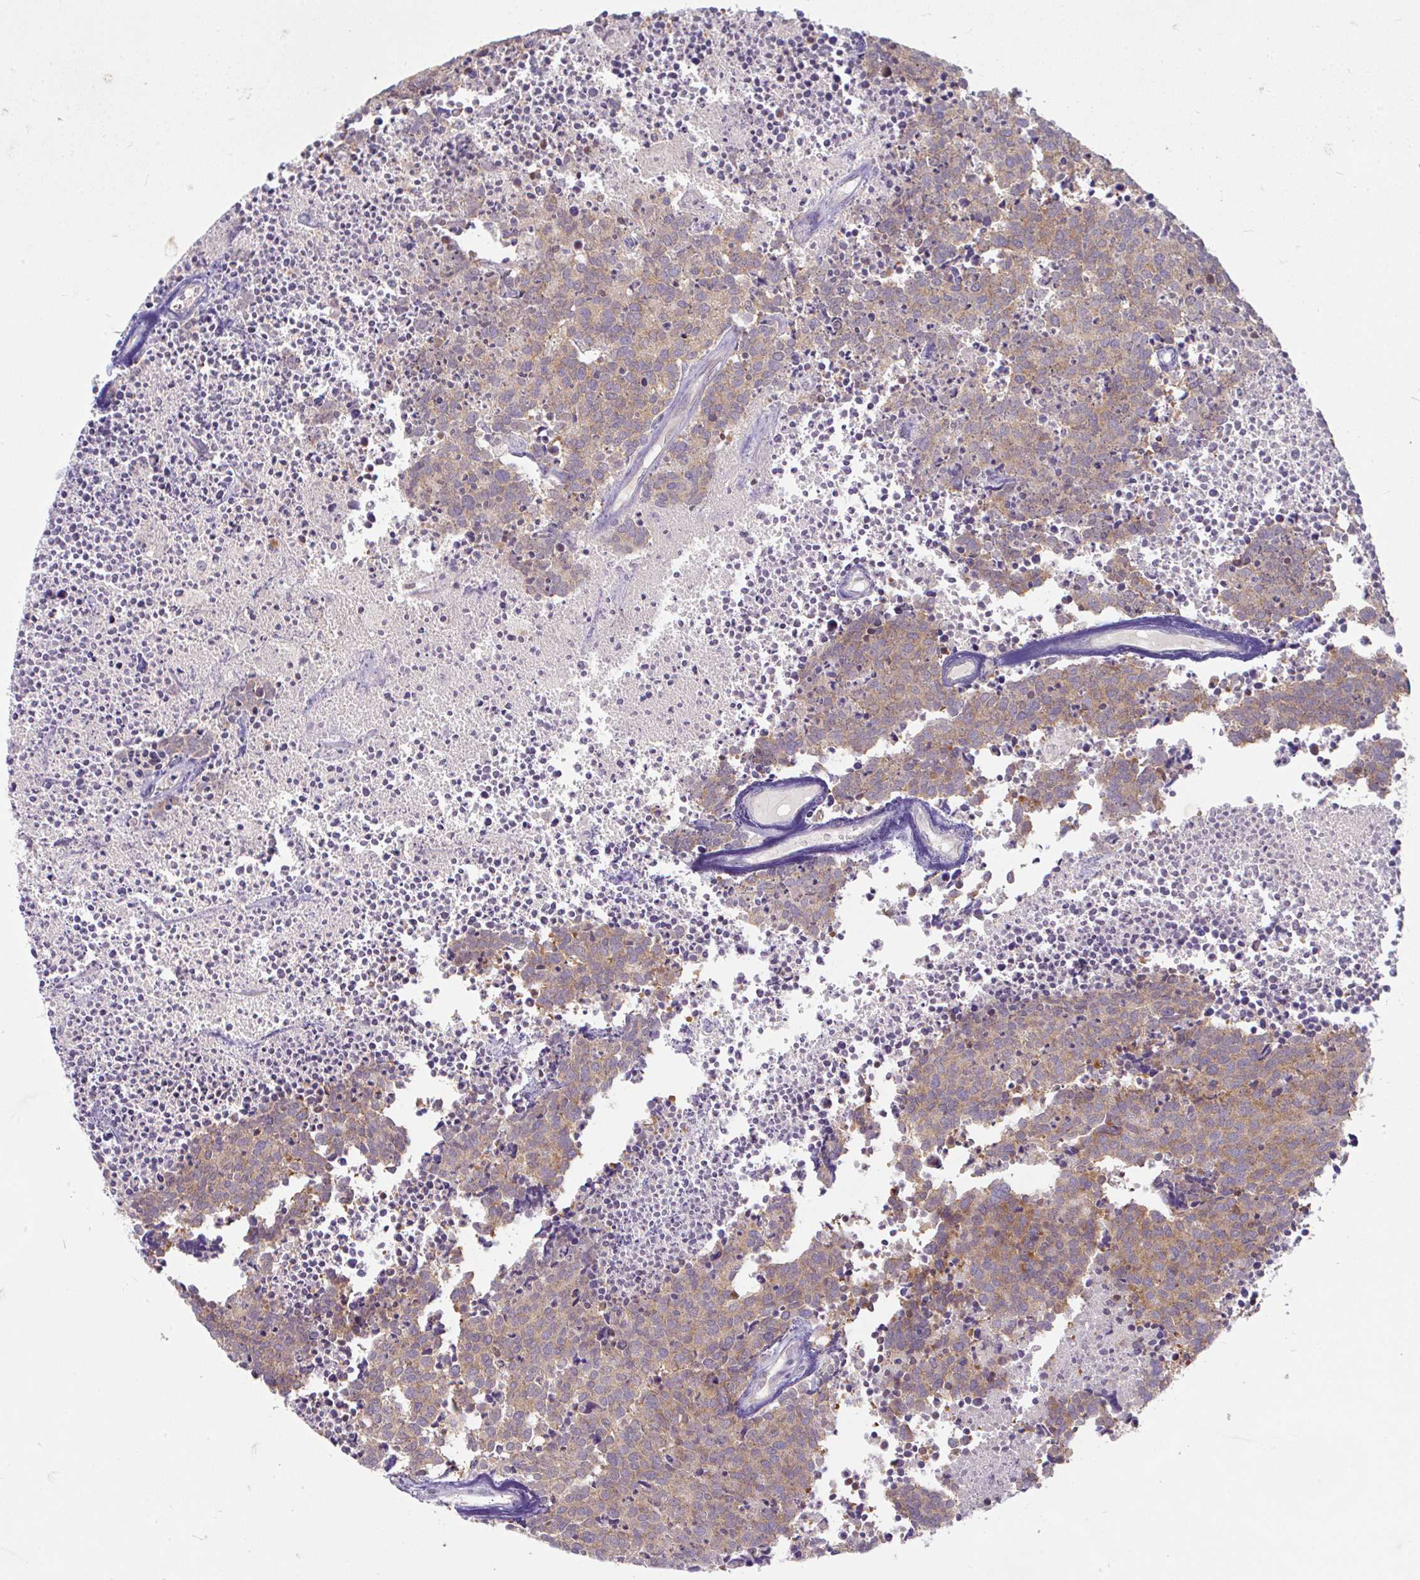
{"staining": {"intensity": "weak", "quantity": ">75%", "location": "cytoplasmic/membranous"}, "tissue": "carcinoid", "cell_type": "Tumor cells", "image_type": "cancer", "snomed": [{"axis": "morphology", "description": "Carcinoid, malignant, NOS"}, {"axis": "topography", "description": "Skin"}], "caption": "Immunohistochemistry photomicrograph of malignant carcinoid stained for a protein (brown), which displays low levels of weak cytoplasmic/membranous expression in about >75% of tumor cells.", "gene": "RALBP1", "patient": {"sex": "female", "age": 79}}